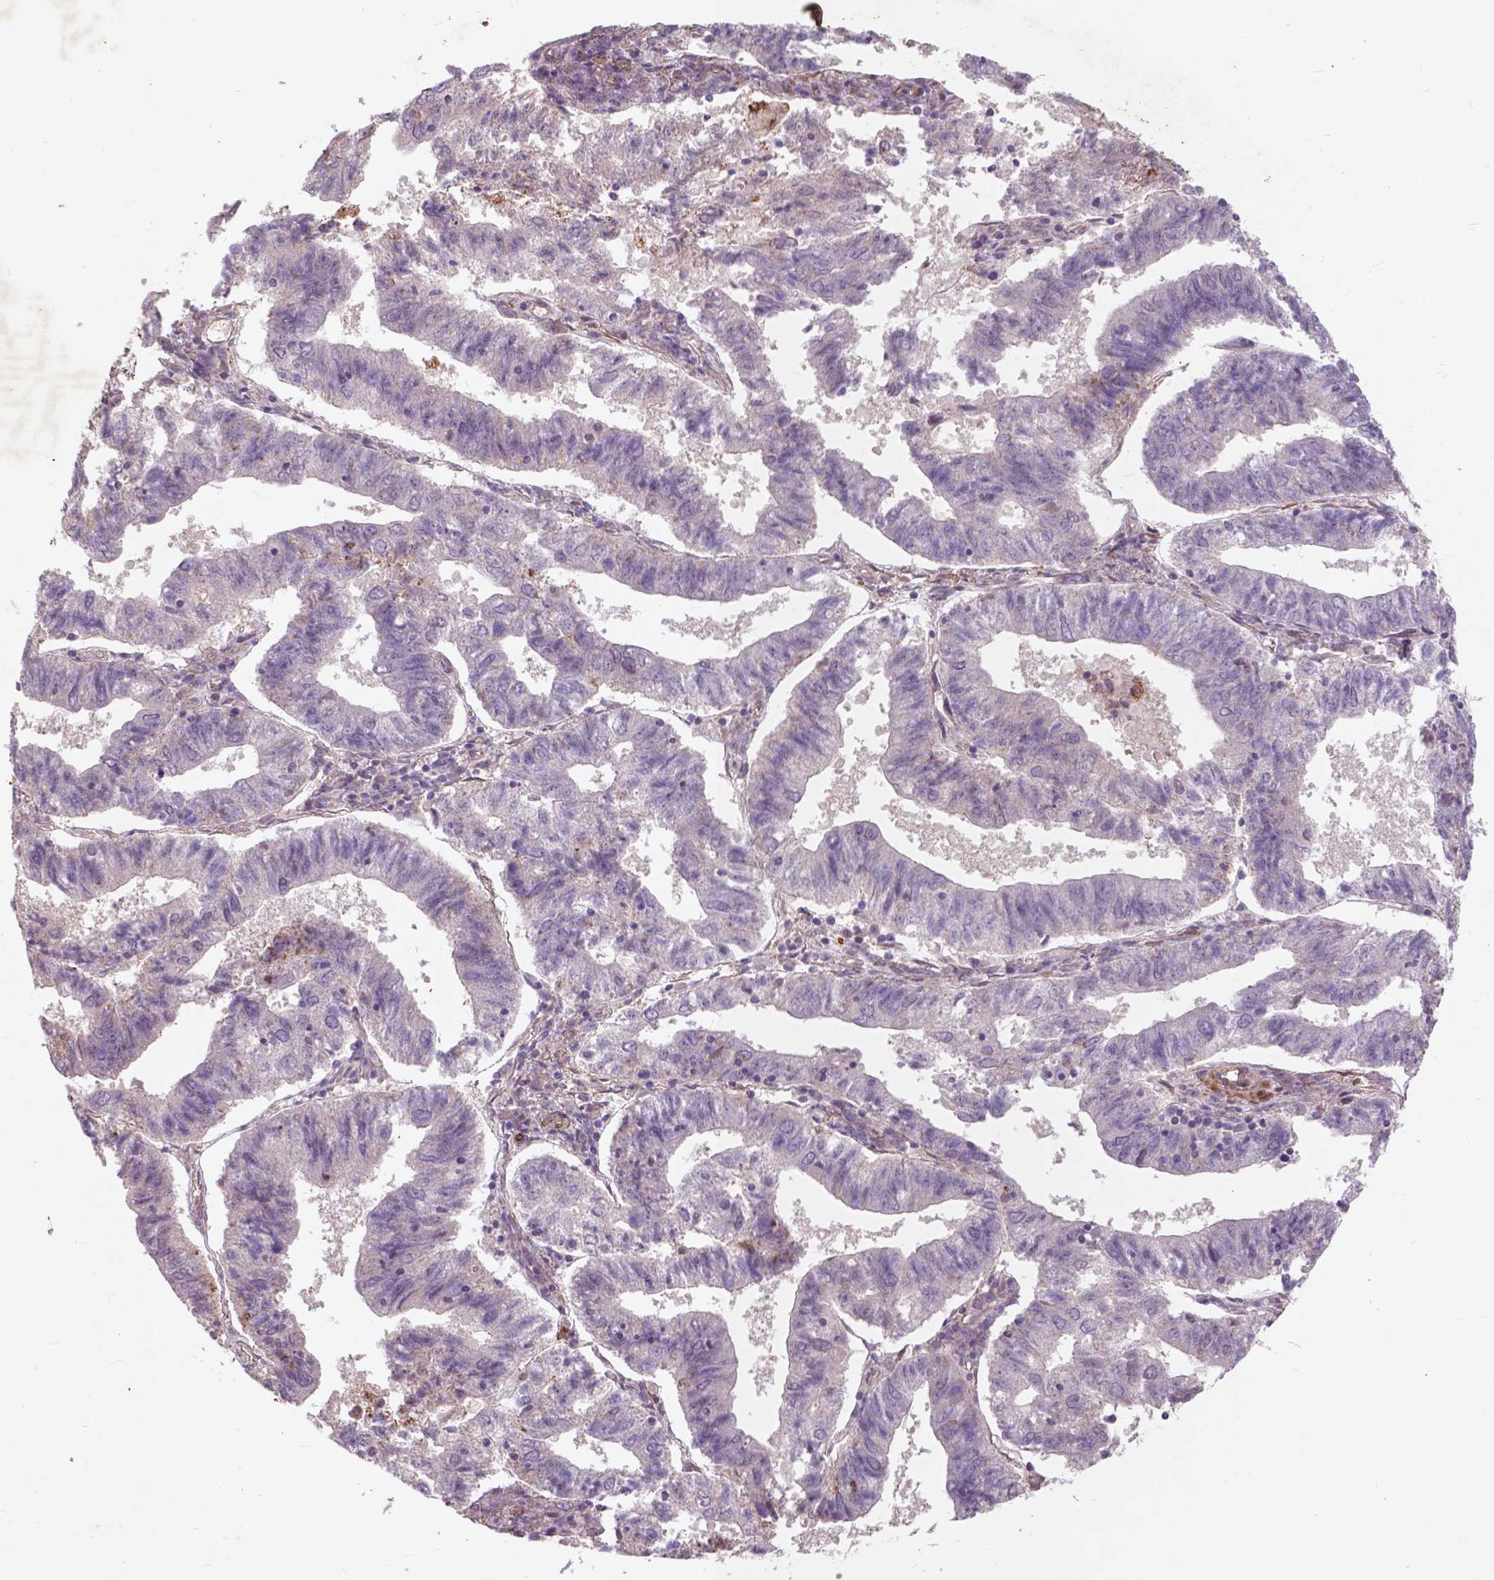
{"staining": {"intensity": "negative", "quantity": "none", "location": "none"}, "tissue": "endometrial cancer", "cell_type": "Tumor cells", "image_type": "cancer", "snomed": [{"axis": "morphology", "description": "Adenocarcinoma, NOS"}, {"axis": "topography", "description": "Endometrium"}], "caption": "Immunohistochemistry (IHC) histopathology image of human endometrial cancer (adenocarcinoma) stained for a protein (brown), which exhibits no positivity in tumor cells. (DAB (3,3'-diaminobenzidine) immunohistochemistry (IHC) visualized using brightfield microscopy, high magnification).", "gene": "RFPL4B", "patient": {"sex": "female", "age": 82}}